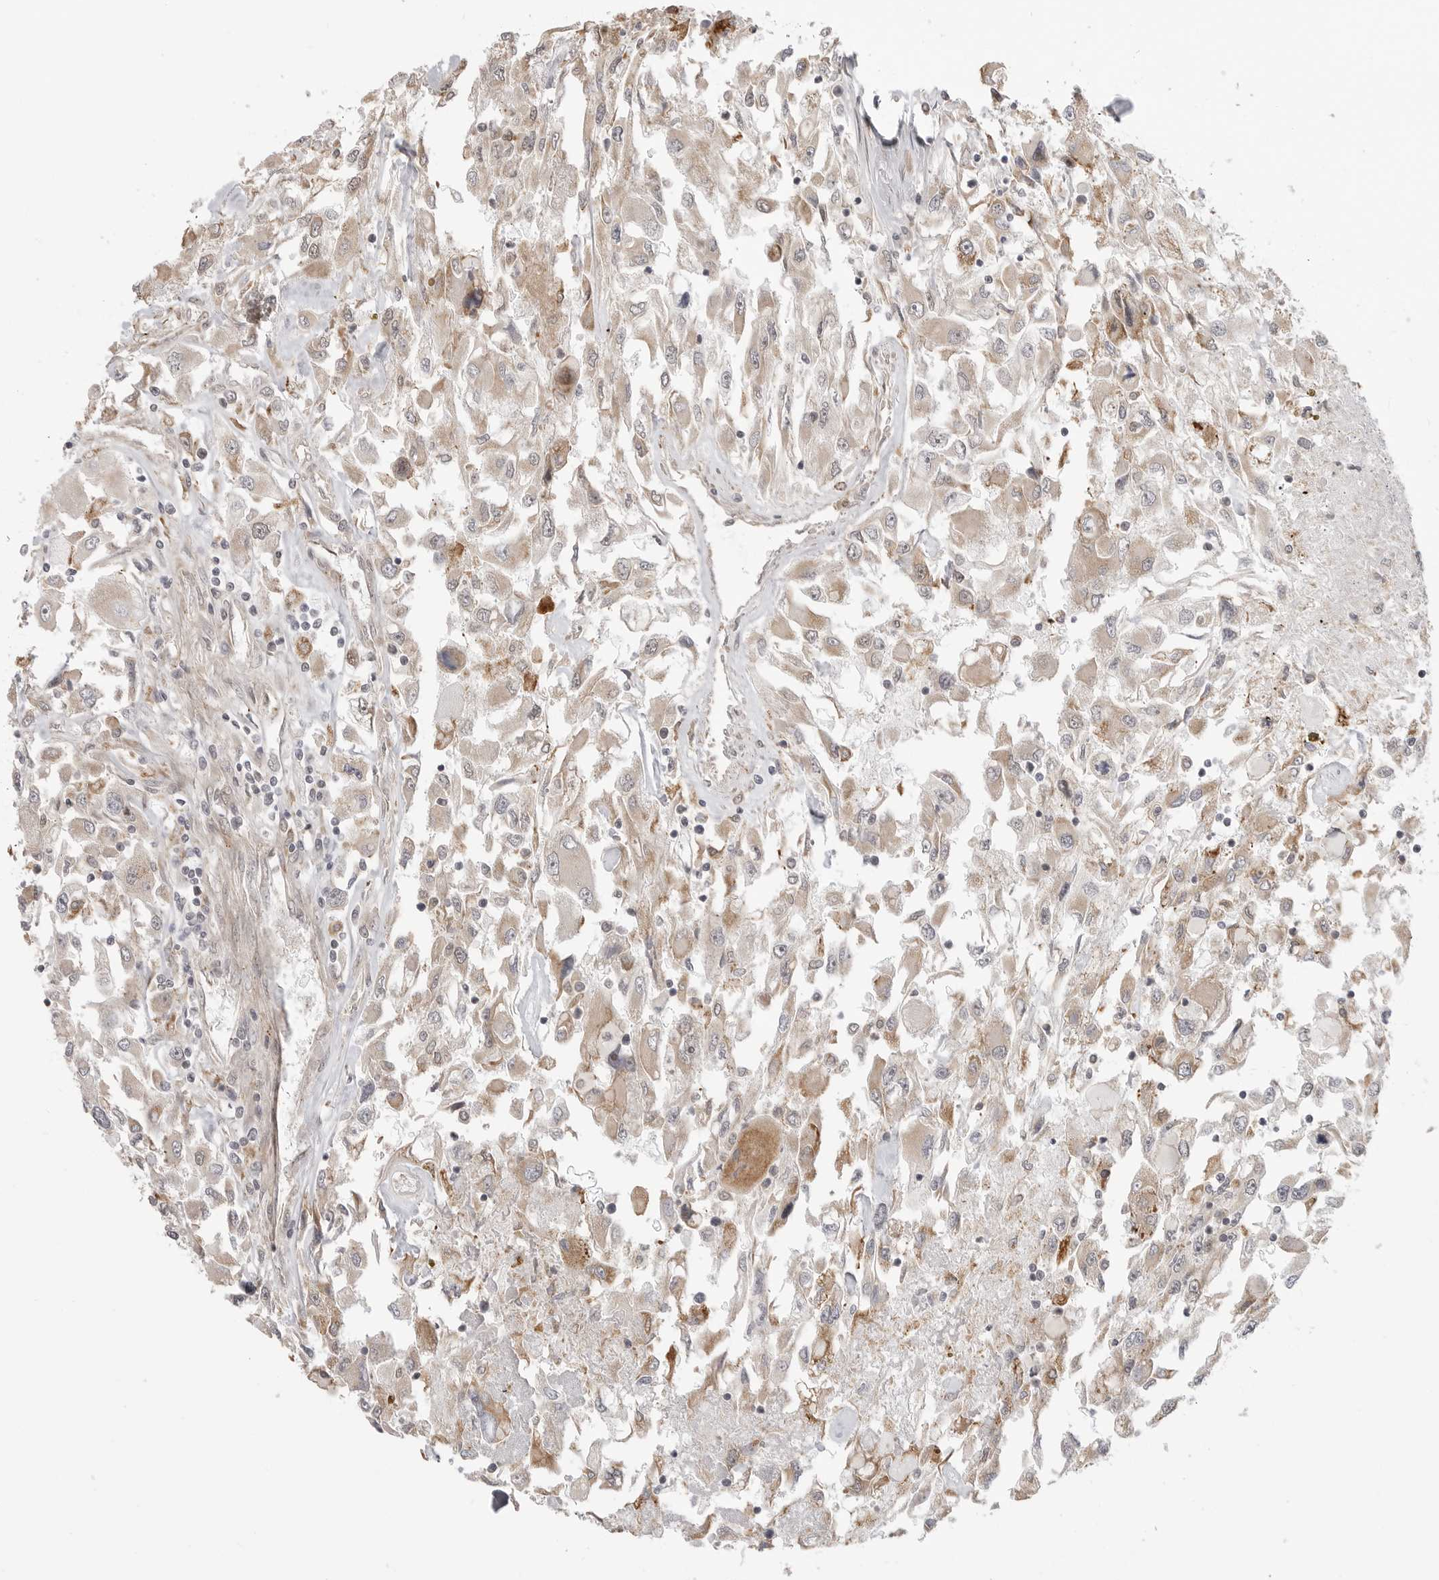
{"staining": {"intensity": "weak", "quantity": ">75%", "location": "cytoplasmic/membranous"}, "tissue": "renal cancer", "cell_type": "Tumor cells", "image_type": "cancer", "snomed": [{"axis": "morphology", "description": "Adenocarcinoma, NOS"}, {"axis": "topography", "description": "Kidney"}], "caption": "Weak cytoplasmic/membranous expression for a protein is present in about >75% of tumor cells of renal cancer using immunohistochemistry (IHC).", "gene": "KALRN", "patient": {"sex": "female", "age": 52}}